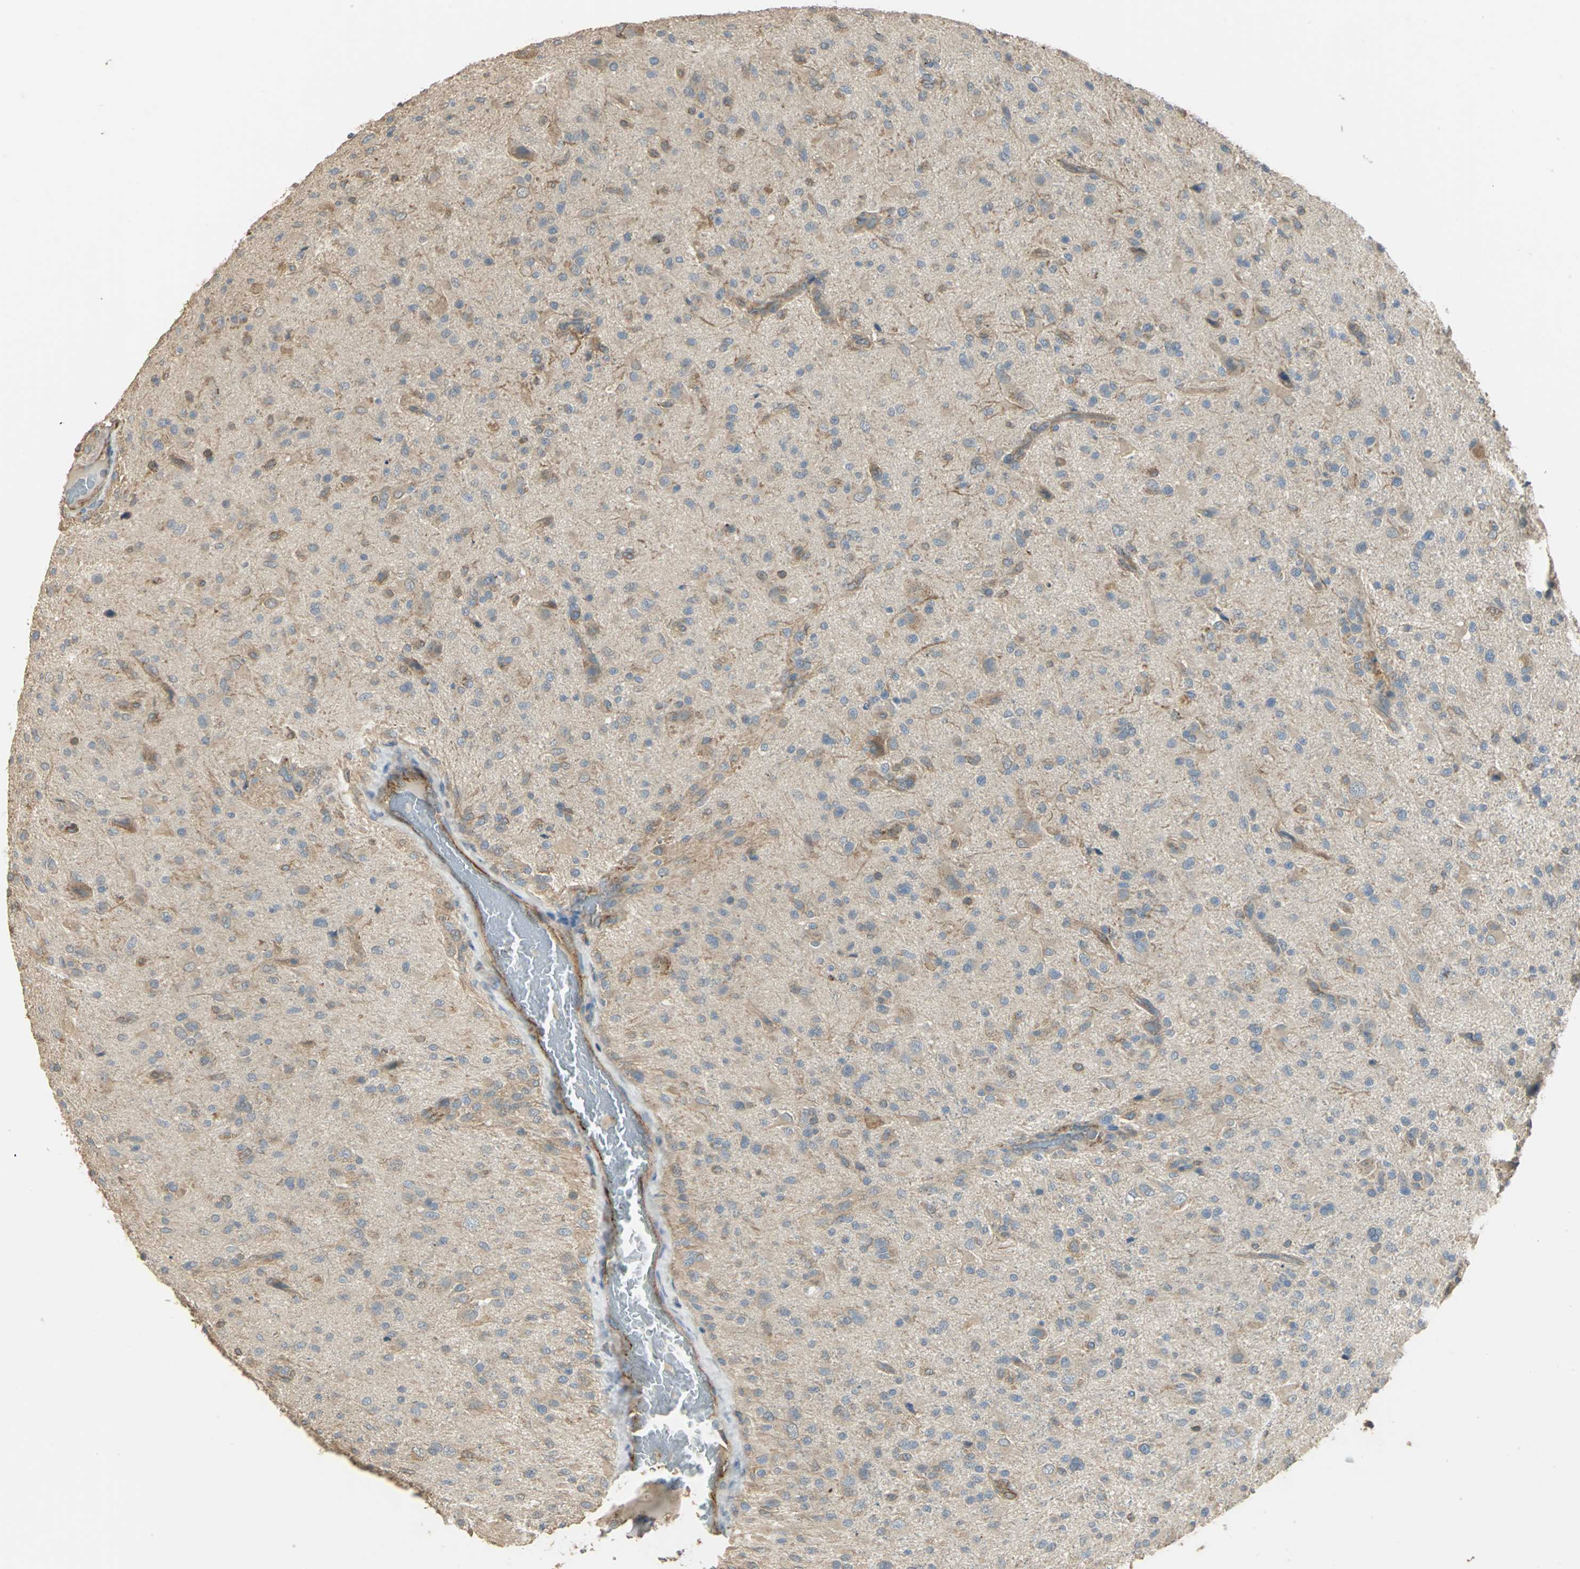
{"staining": {"intensity": "moderate", "quantity": "25%-75%", "location": "cytoplasmic/membranous"}, "tissue": "glioma", "cell_type": "Tumor cells", "image_type": "cancer", "snomed": [{"axis": "morphology", "description": "Glioma, malignant, High grade"}, {"axis": "topography", "description": "Brain"}], "caption": "Brown immunohistochemical staining in human glioma shows moderate cytoplasmic/membranous positivity in about 25%-75% of tumor cells.", "gene": "RAPGEF1", "patient": {"sex": "male", "age": 71}}